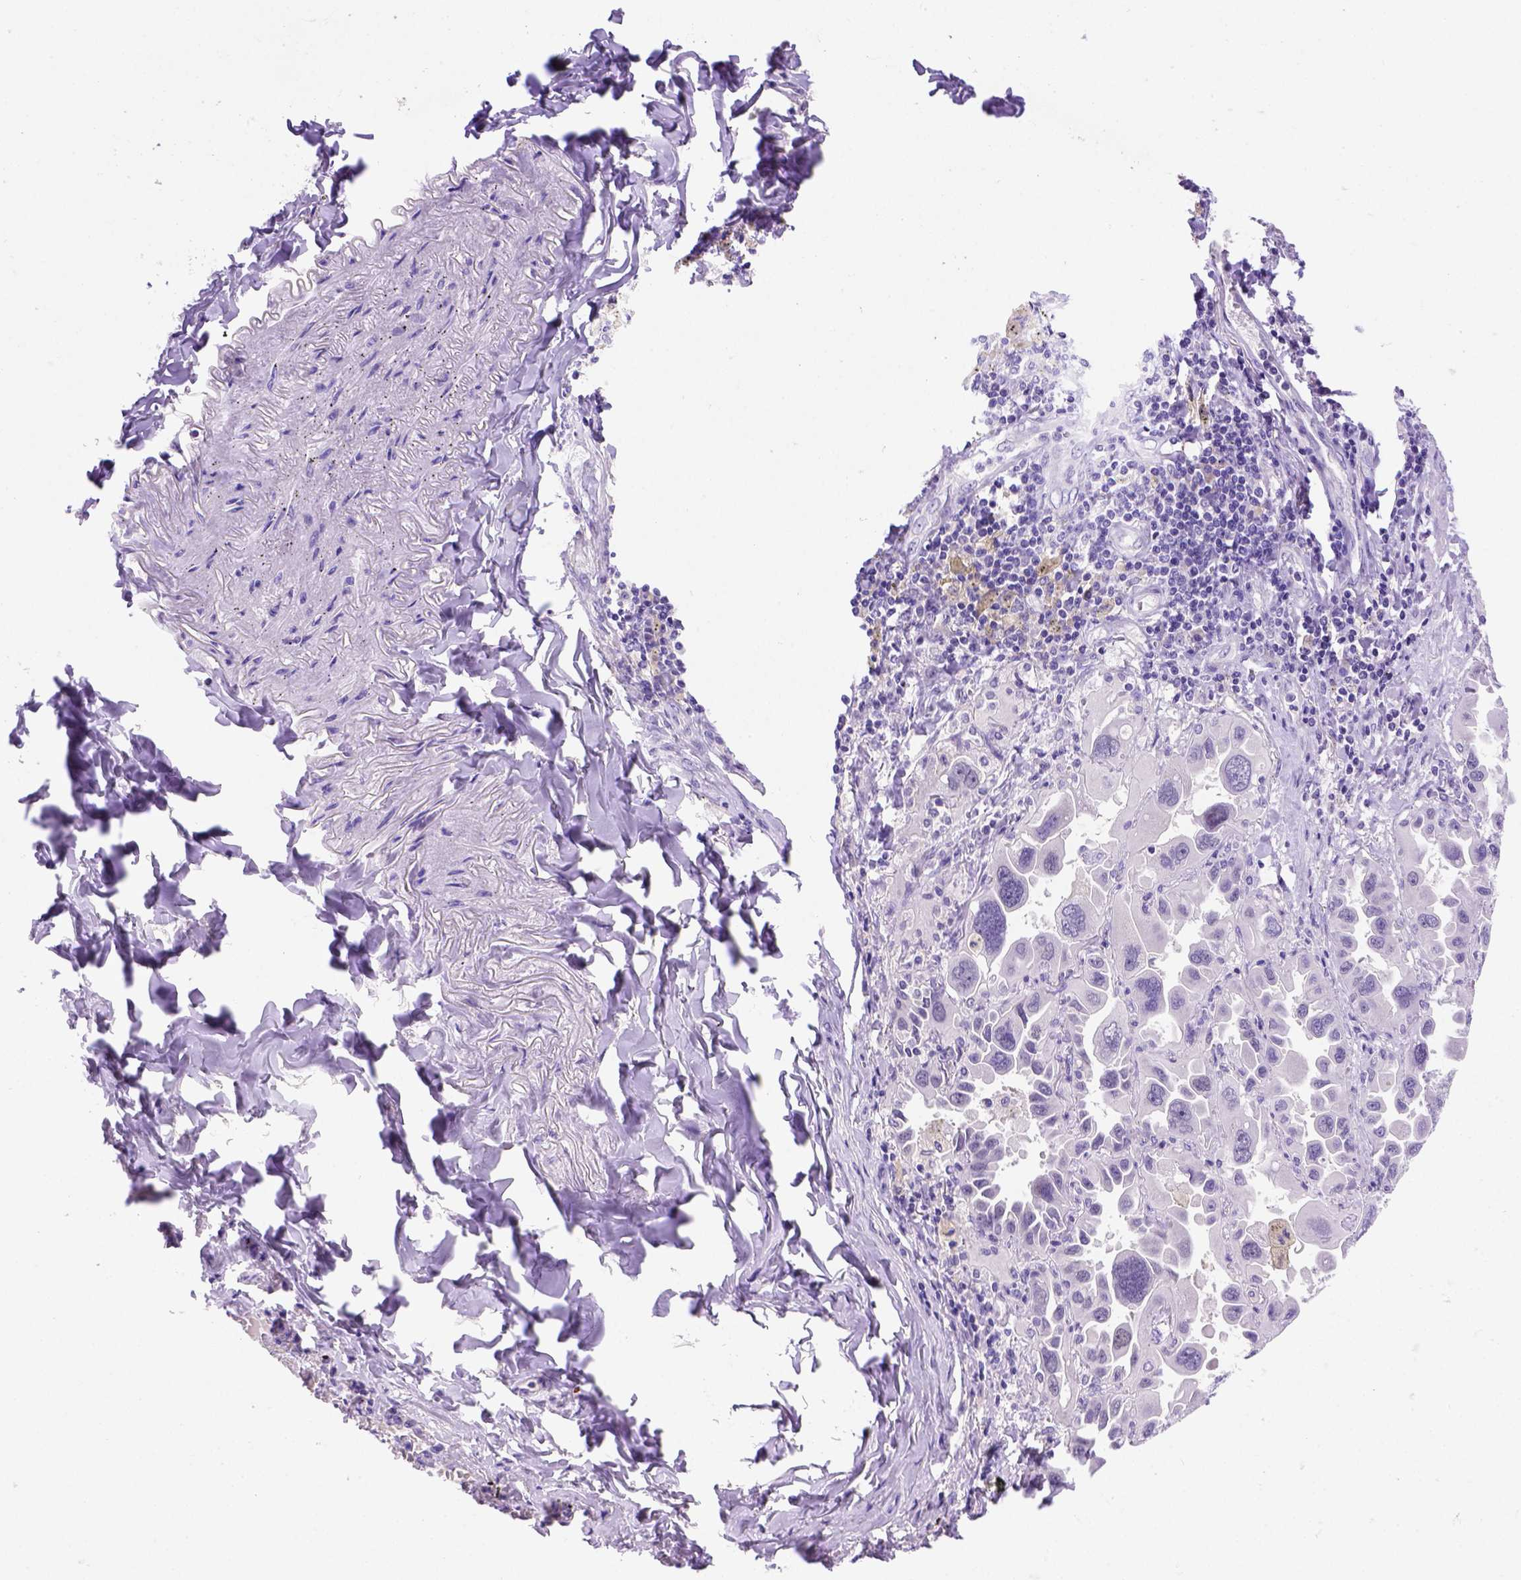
{"staining": {"intensity": "negative", "quantity": "none", "location": "none"}, "tissue": "lung cancer", "cell_type": "Tumor cells", "image_type": "cancer", "snomed": [{"axis": "morphology", "description": "Adenocarcinoma, NOS"}, {"axis": "topography", "description": "Lung"}], "caption": "Immunohistochemical staining of lung adenocarcinoma shows no significant positivity in tumor cells.", "gene": "FAM81B", "patient": {"sex": "male", "age": 64}}